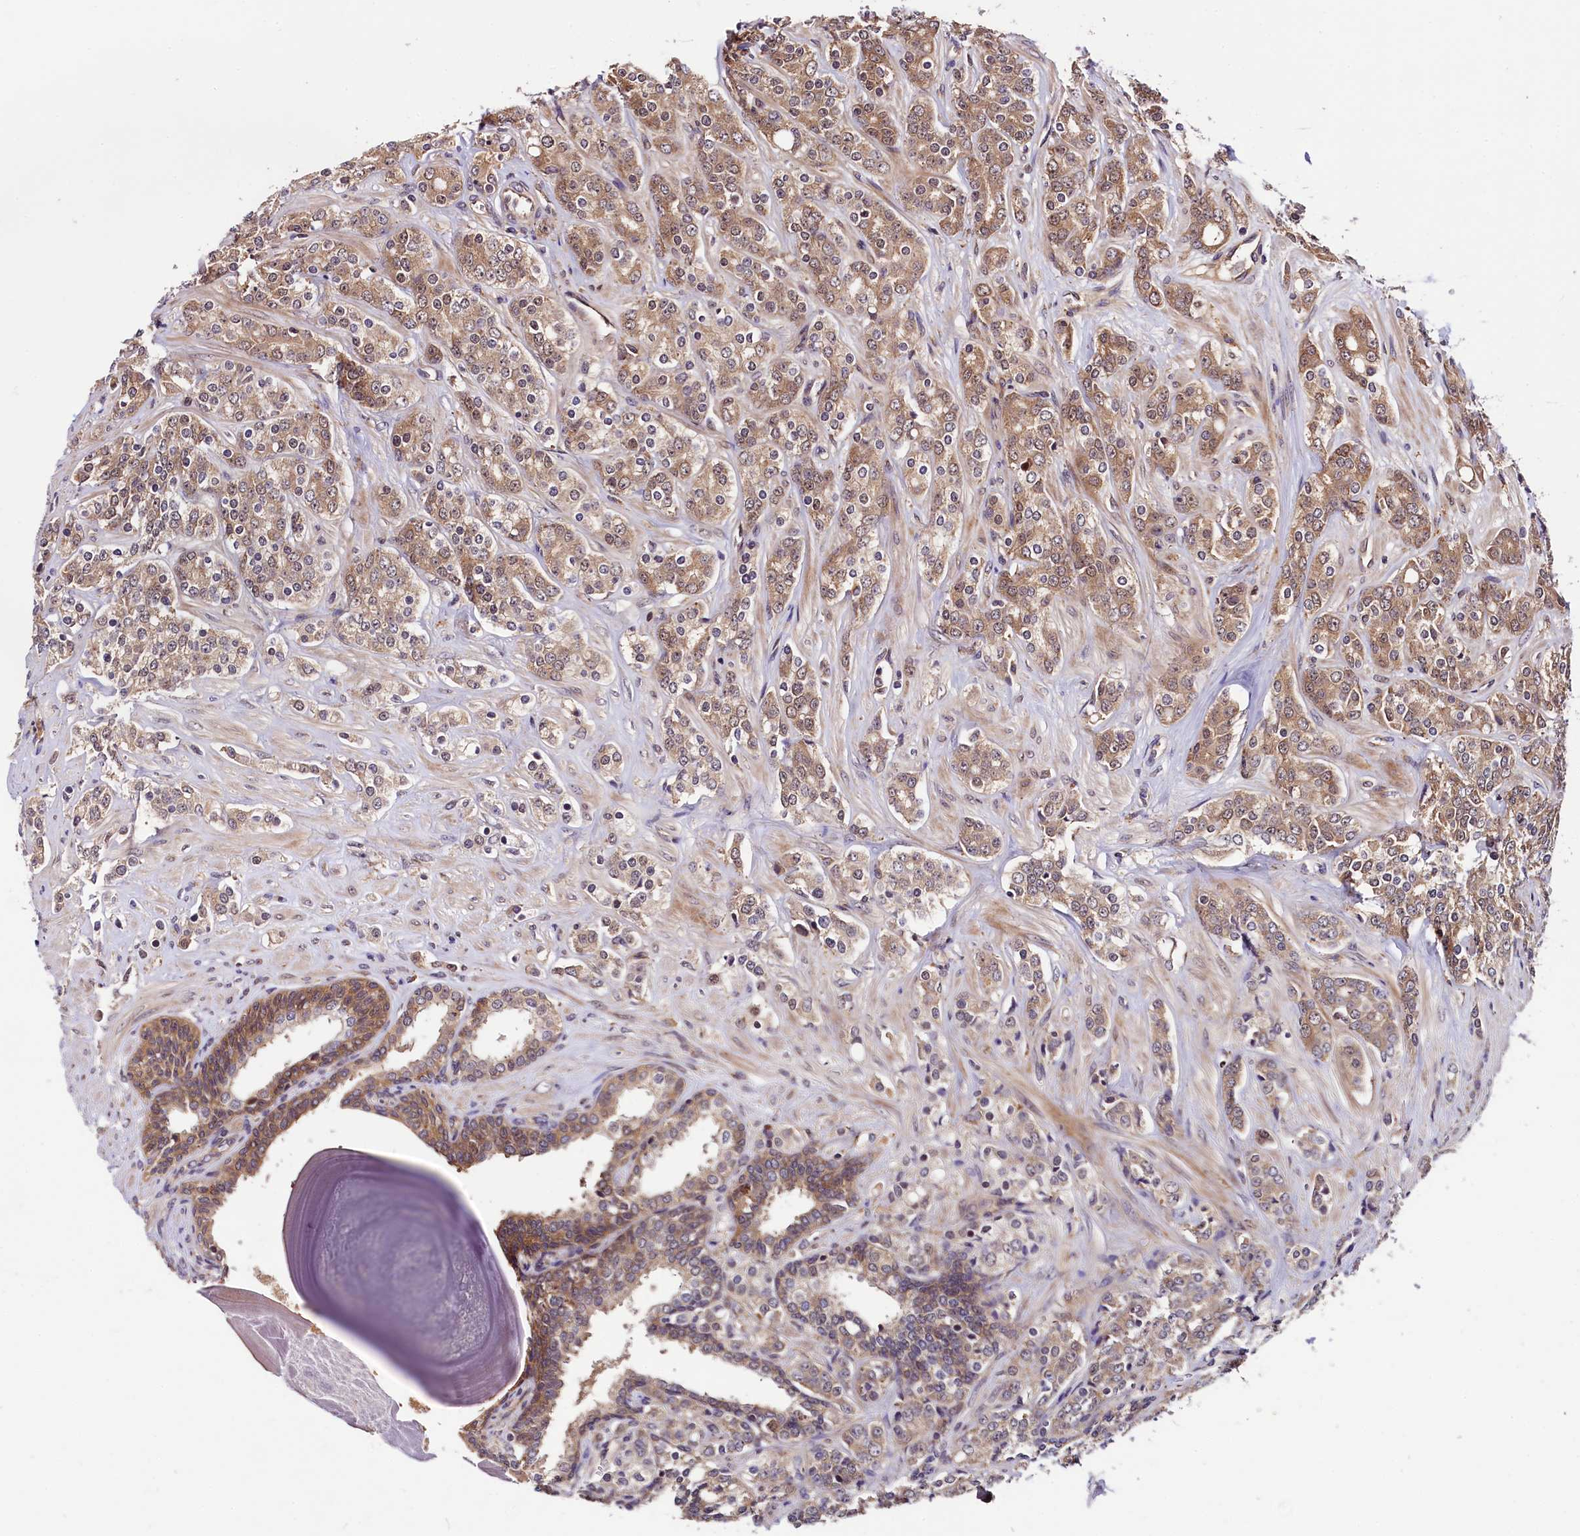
{"staining": {"intensity": "moderate", "quantity": ">75%", "location": "cytoplasmic/membranous"}, "tissue": "prostate cancer", "cell_type": "Tumor cells", "image_type": "cancer", "snomed": [{"axis": "morphology", "description": "Adenocarcinoma, High grade"}, {"axis": "topography", "description": "Prostate"}], "caption": "Tumor cells display moderate cytoplasmic/membranous expression in about >75% of cells in prostate cancer (high-grade adenocarcinoma). (IHC, brightfield microscopy, high magnification).", "gene": "VPS35", "patient": {"sex": "male", "age": 62}}